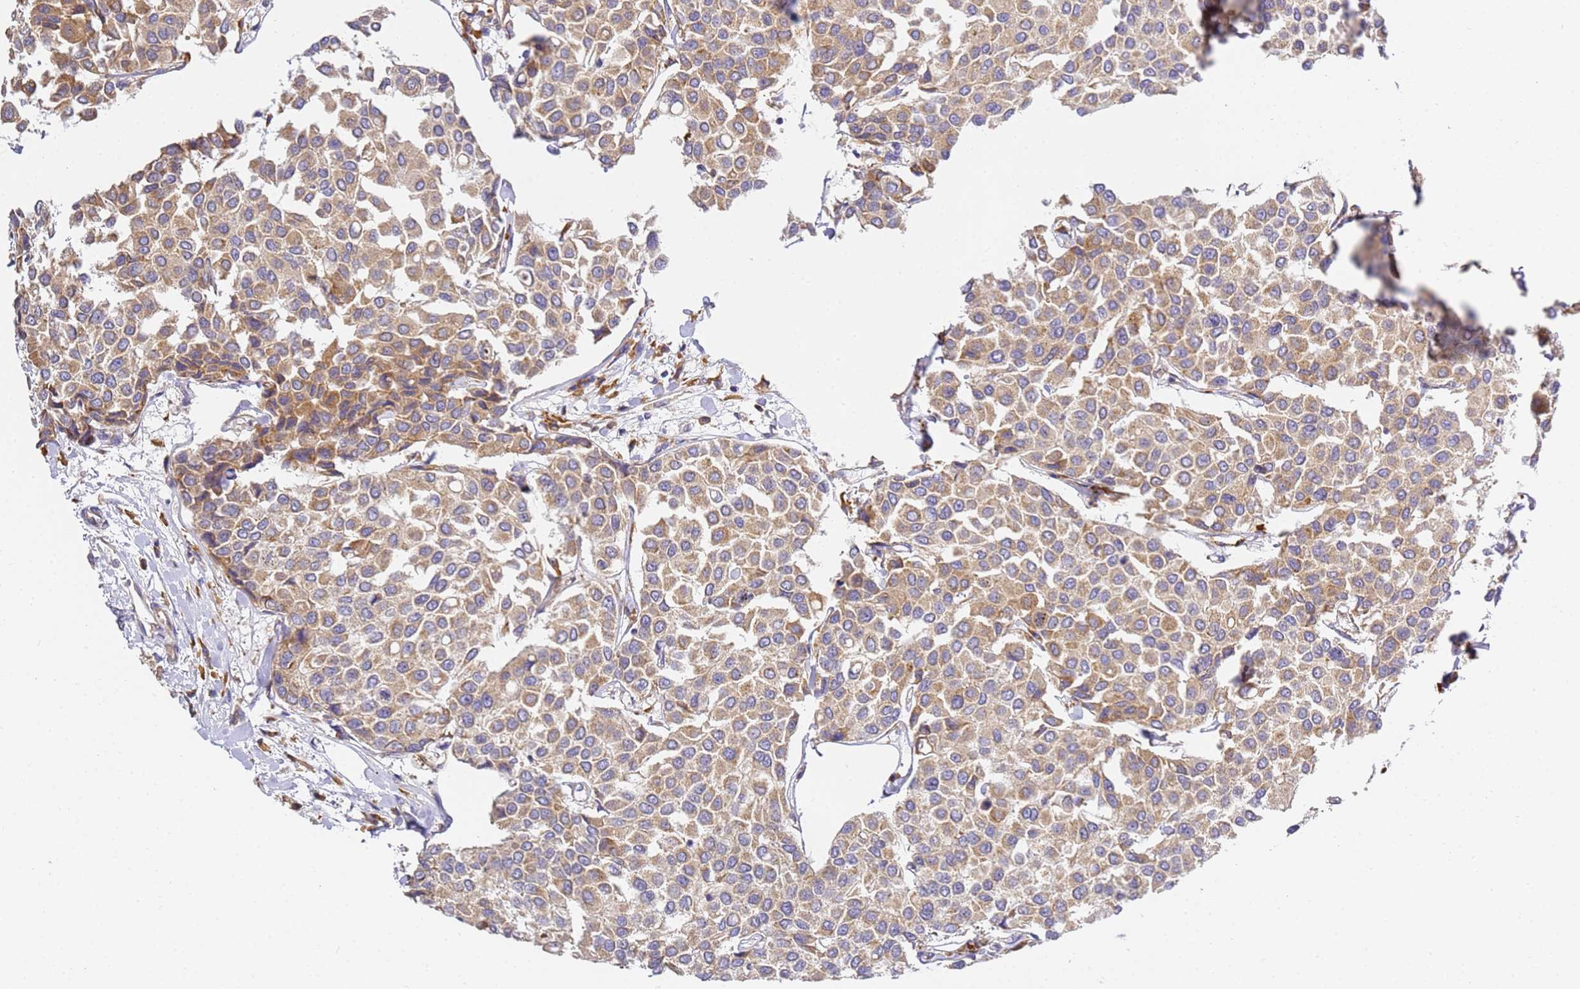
{"staining": {"intensity": "moderate", "quantity": ">75%", "location": "cytoplasmic/membranous"}, "tissue": "breast cancer", "cell_type": "Tumor cells", "image_type": "cancer", "snomed": [{"axis": "morphology", "description": "Duct carcinoma"}, {"axis": "topography", "description": "Breast"}], "caption": "DAB (3,3'-diaminobenzidine) immunohistochemical staining of human breast invasive ductal carcinoma shows moderate cytoplasmic/membranous protein staining in about >75% of tumor cells.", "gene": "RPL13A", "patient": {"sex": "female", "age": 55}}